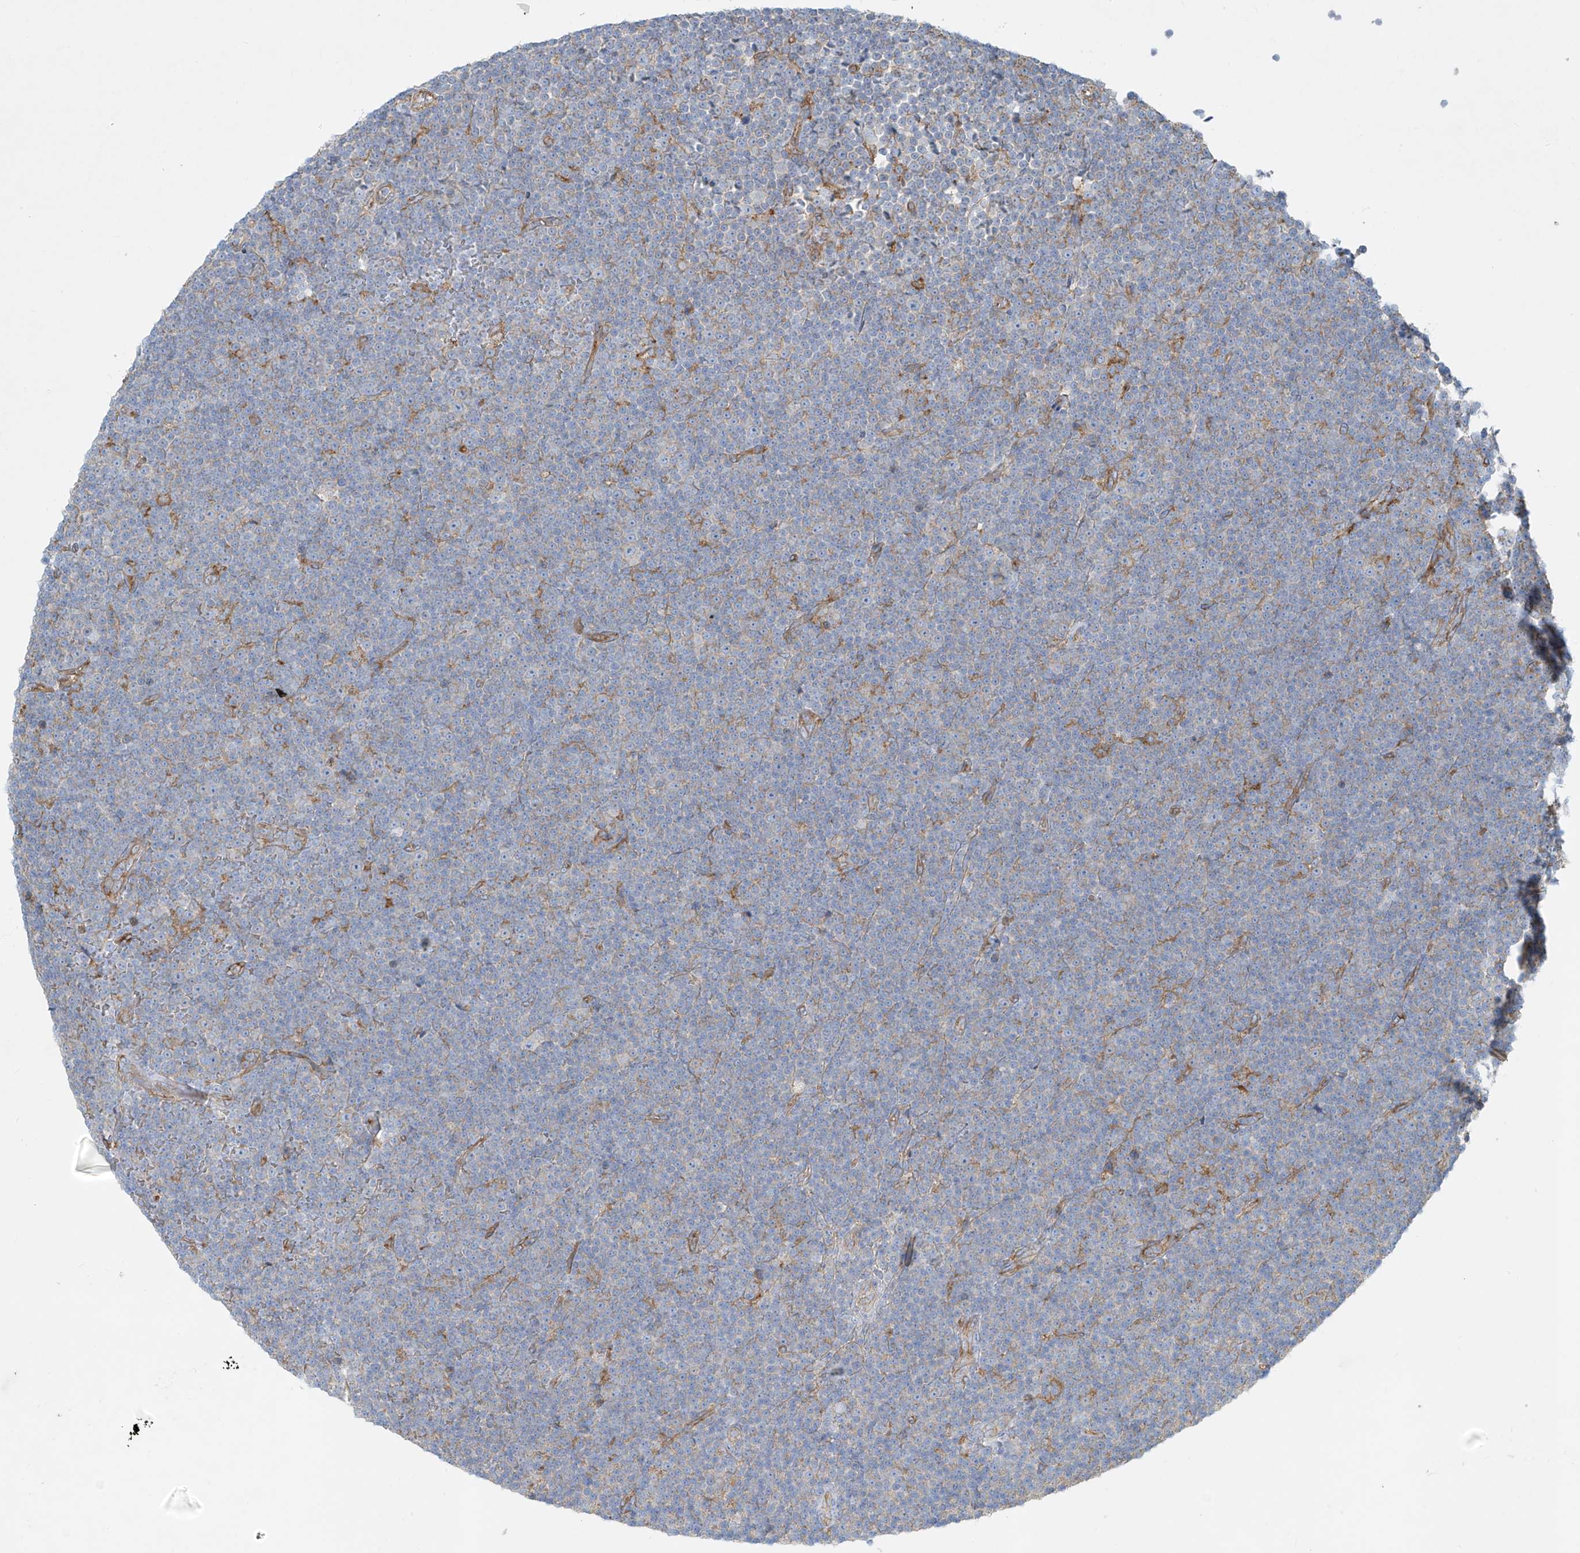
{"staining": {"intensity": "negative", "quantity": "none", "location": "none"}, "tissue": "lymphoma", "cell_type": "Tumor cells", "image_type": "cancer", "snomed": [{"axis": "morphology", "description": "Malignant lymphoma, non-Hodgkin's type, Low grade"}, {"axis": "topography", "description": "Lymph node"}], "caption": "This is a image of immunohistochemistry staining of lymphoma, which shows no positivity in tumor cells. (DAB (3,3'-diaminobenzidine) immunohistochemistry visualized using brightfield microscopy, high magnification).", "gene": "VAMP5", "patient": {"sex": "female", "age": 67}}